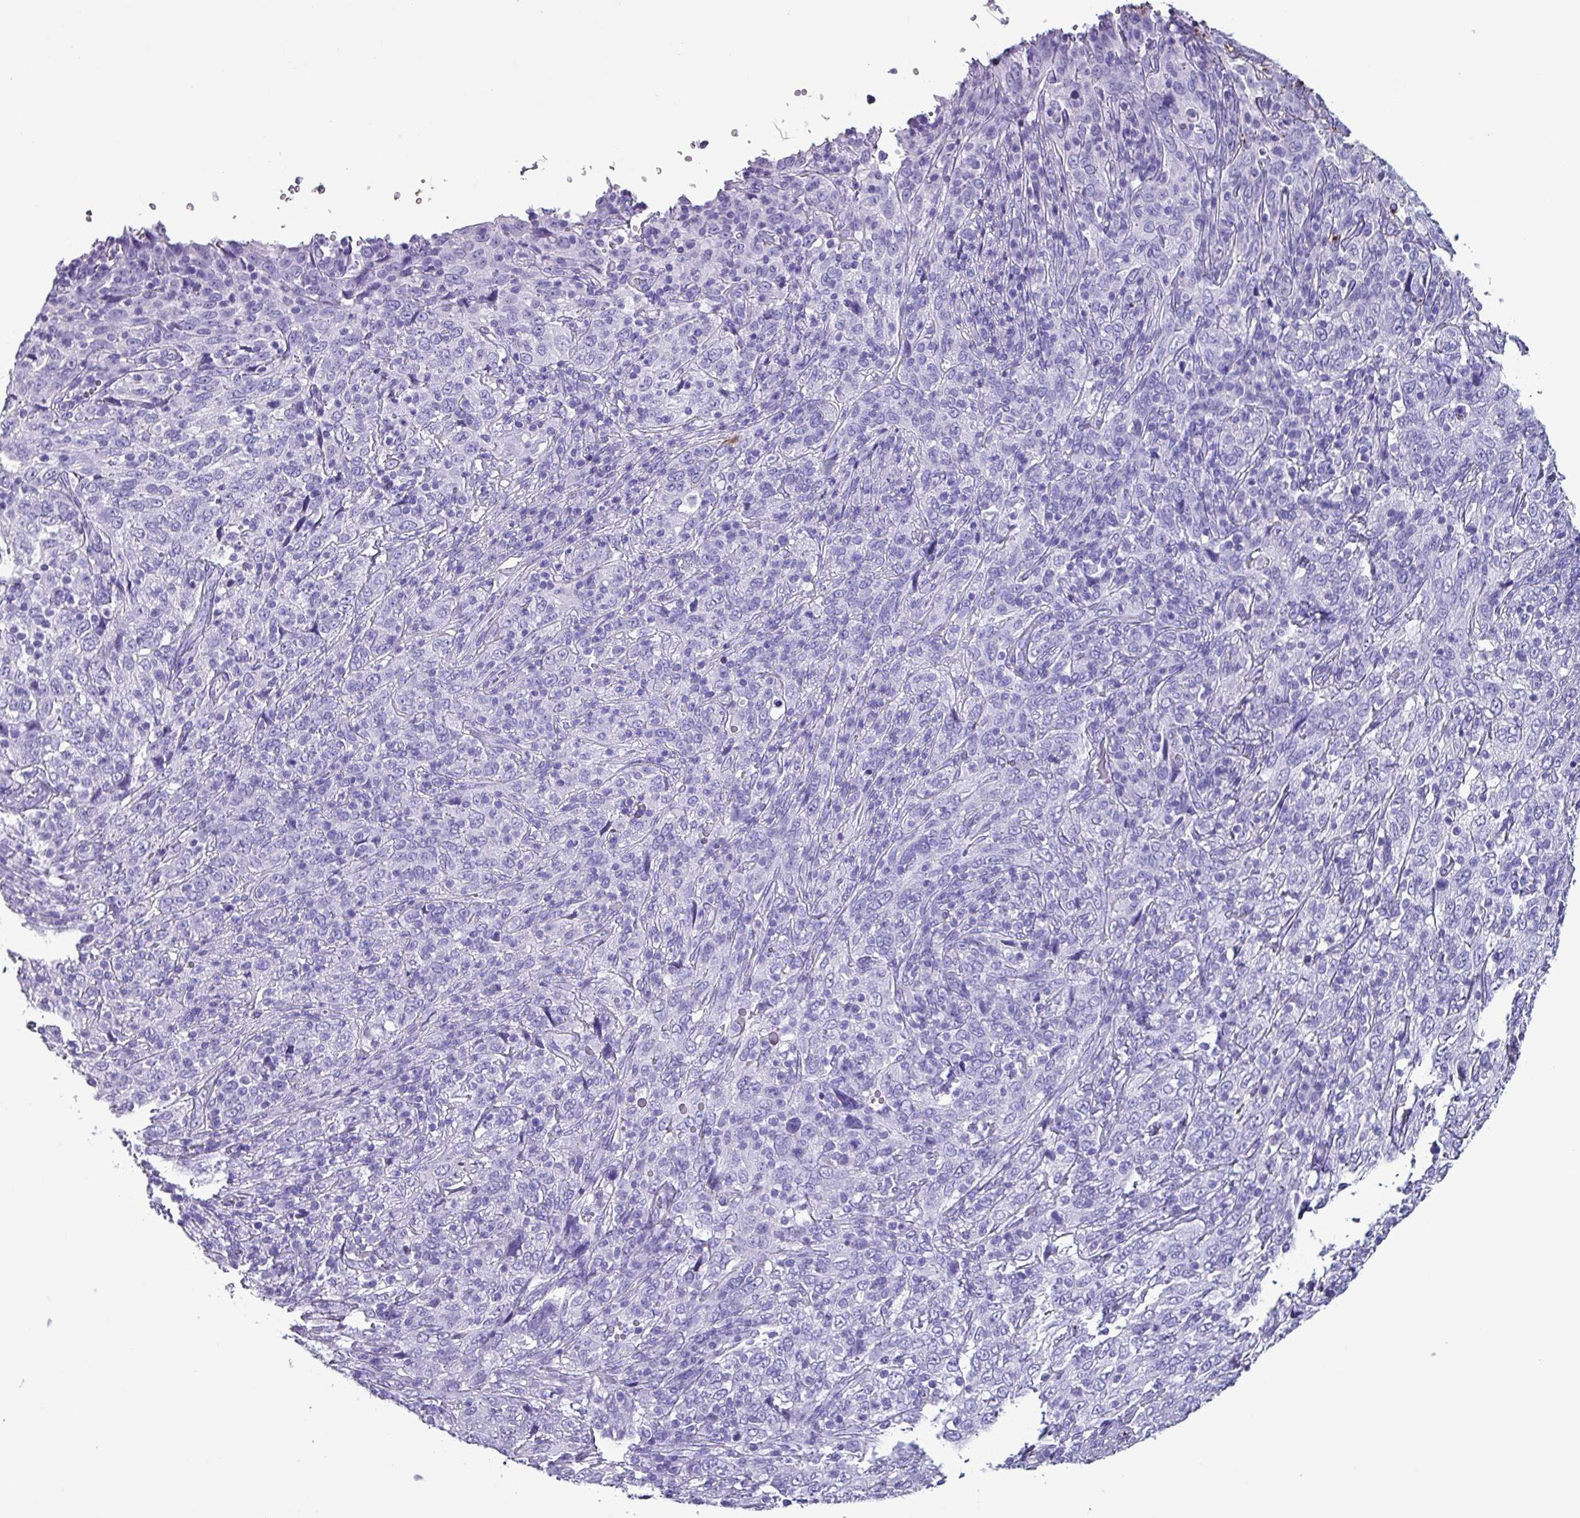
{"staining": {"intensity": "negative", "quantity": "none", "location": "none"}, "tissue": "cervical cancer", "cell_type": "Tumor cells", "image_type": "cancer", "snomed": [{"axis": "morphology", "description": "Squamous cell carcinoma, NOS"}, {"axis": "topography", "description": "Cervix"}], "caption": "High power microscopy image of an IHC photomicrograph of cervical cancer, revealing no significant expression in tumor cells. (DAB immunohistochemistry visualized using brightfield microscopy, high magnification).", "gene": "KRT6C", "patient": {"sex": "female", "age": 46}}